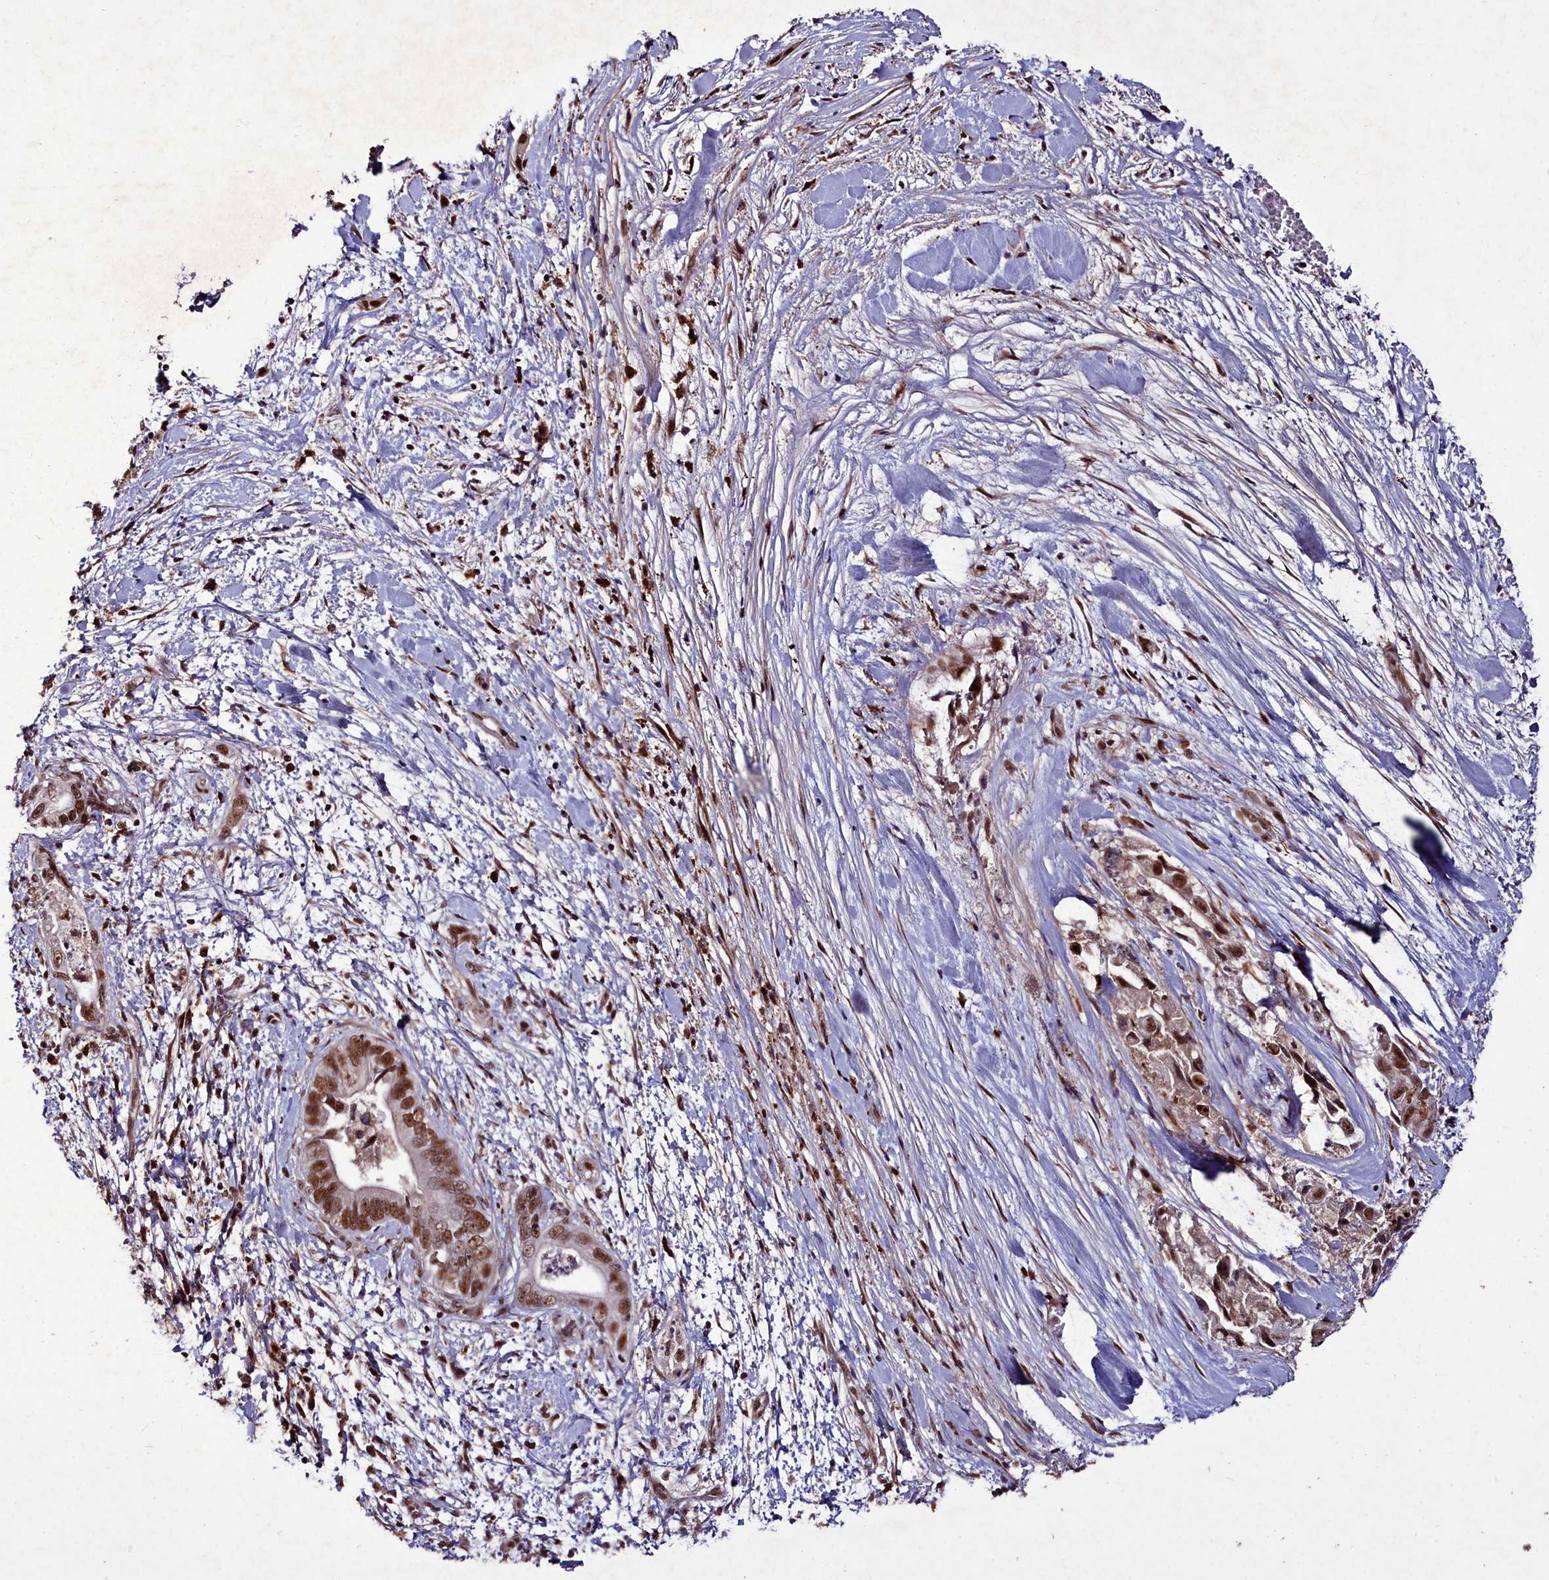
{"staining": {"intensity": "strong", "quantity": ">75%", "location": "nuclear"}, "tissue": "pancreatic cancer", "cell_type": "Tumor cells", "image_type": "cancer", "snomed": [{"axis": "morphology", "description": "Adenocarcinoma, NOS"}, {"axis": "topography", "description": "Pancreas"}], "caption": "An immunohistochemistry (IHC) photomicrograph of neoplastic tissue is shown. Protein staining in brown highlights strong nuclear positivity in pancreatic cancer within tumor cells.", "gene": "CXXC1", "patient": {"sex": "female", "age": 78}}